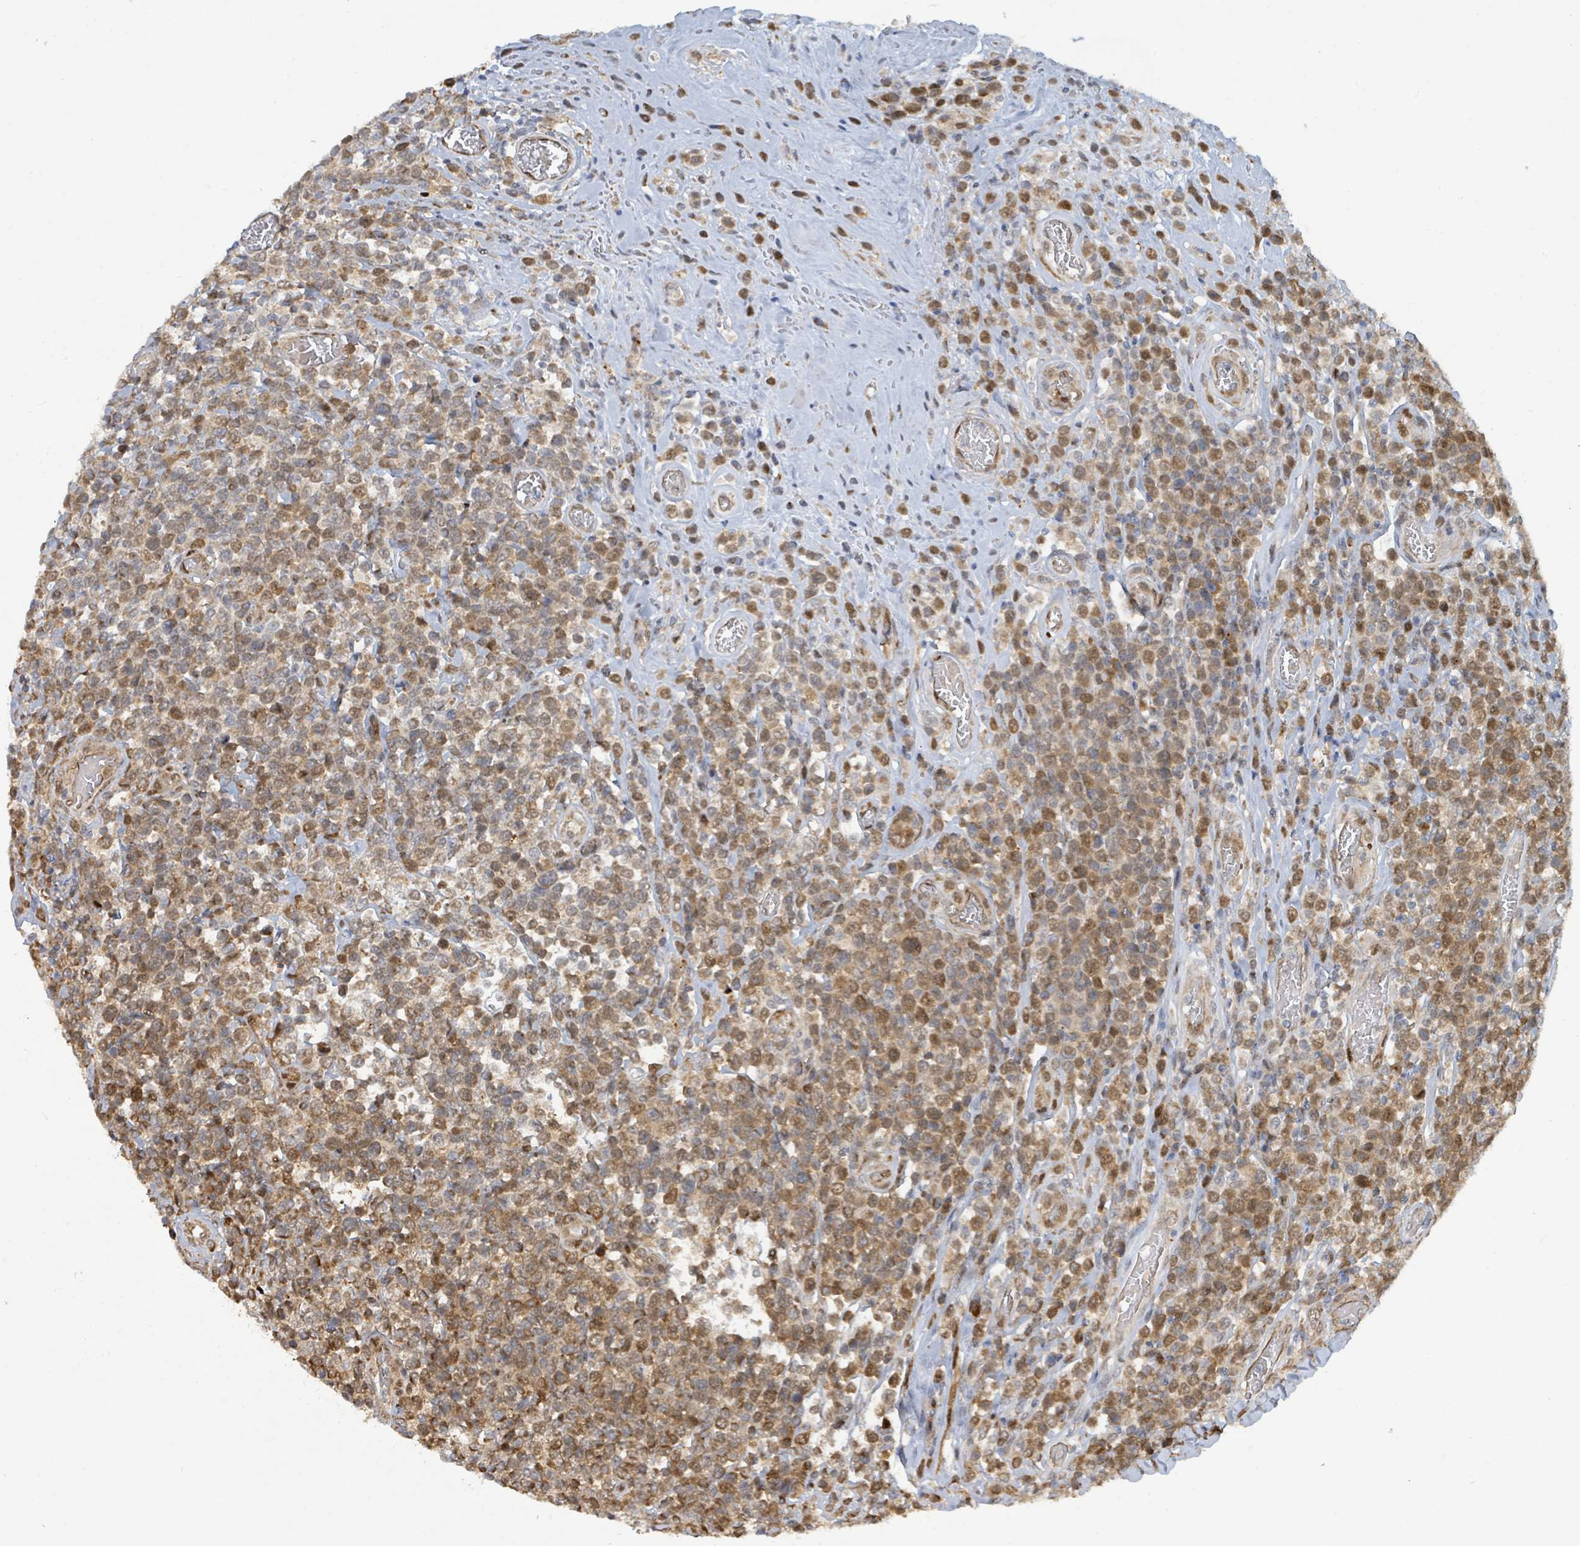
{"staining": {"intensity": "moderate", "quantity": ">75%", "location": "cytoplasmic/membranous,nuclear"}, "tissue": "lymphoma", "cell_type": "Tumor cells", "image_type": "cancer", "snomed": [{"axis": "morphology", "description": "Malignant lymphoma, non-Hodgkin's type, High grade"}, {"axis": "topography", "description": "Soft tissue"}], "caption": "Lymphoma stained for a protein (brown) demonstrates moderate cytoplasmic/membranous and nuclear positive expression in approximately >75% of tumor cells.", "gene": "PSMB7", "patient": {"sex": "female", "age": 56}}